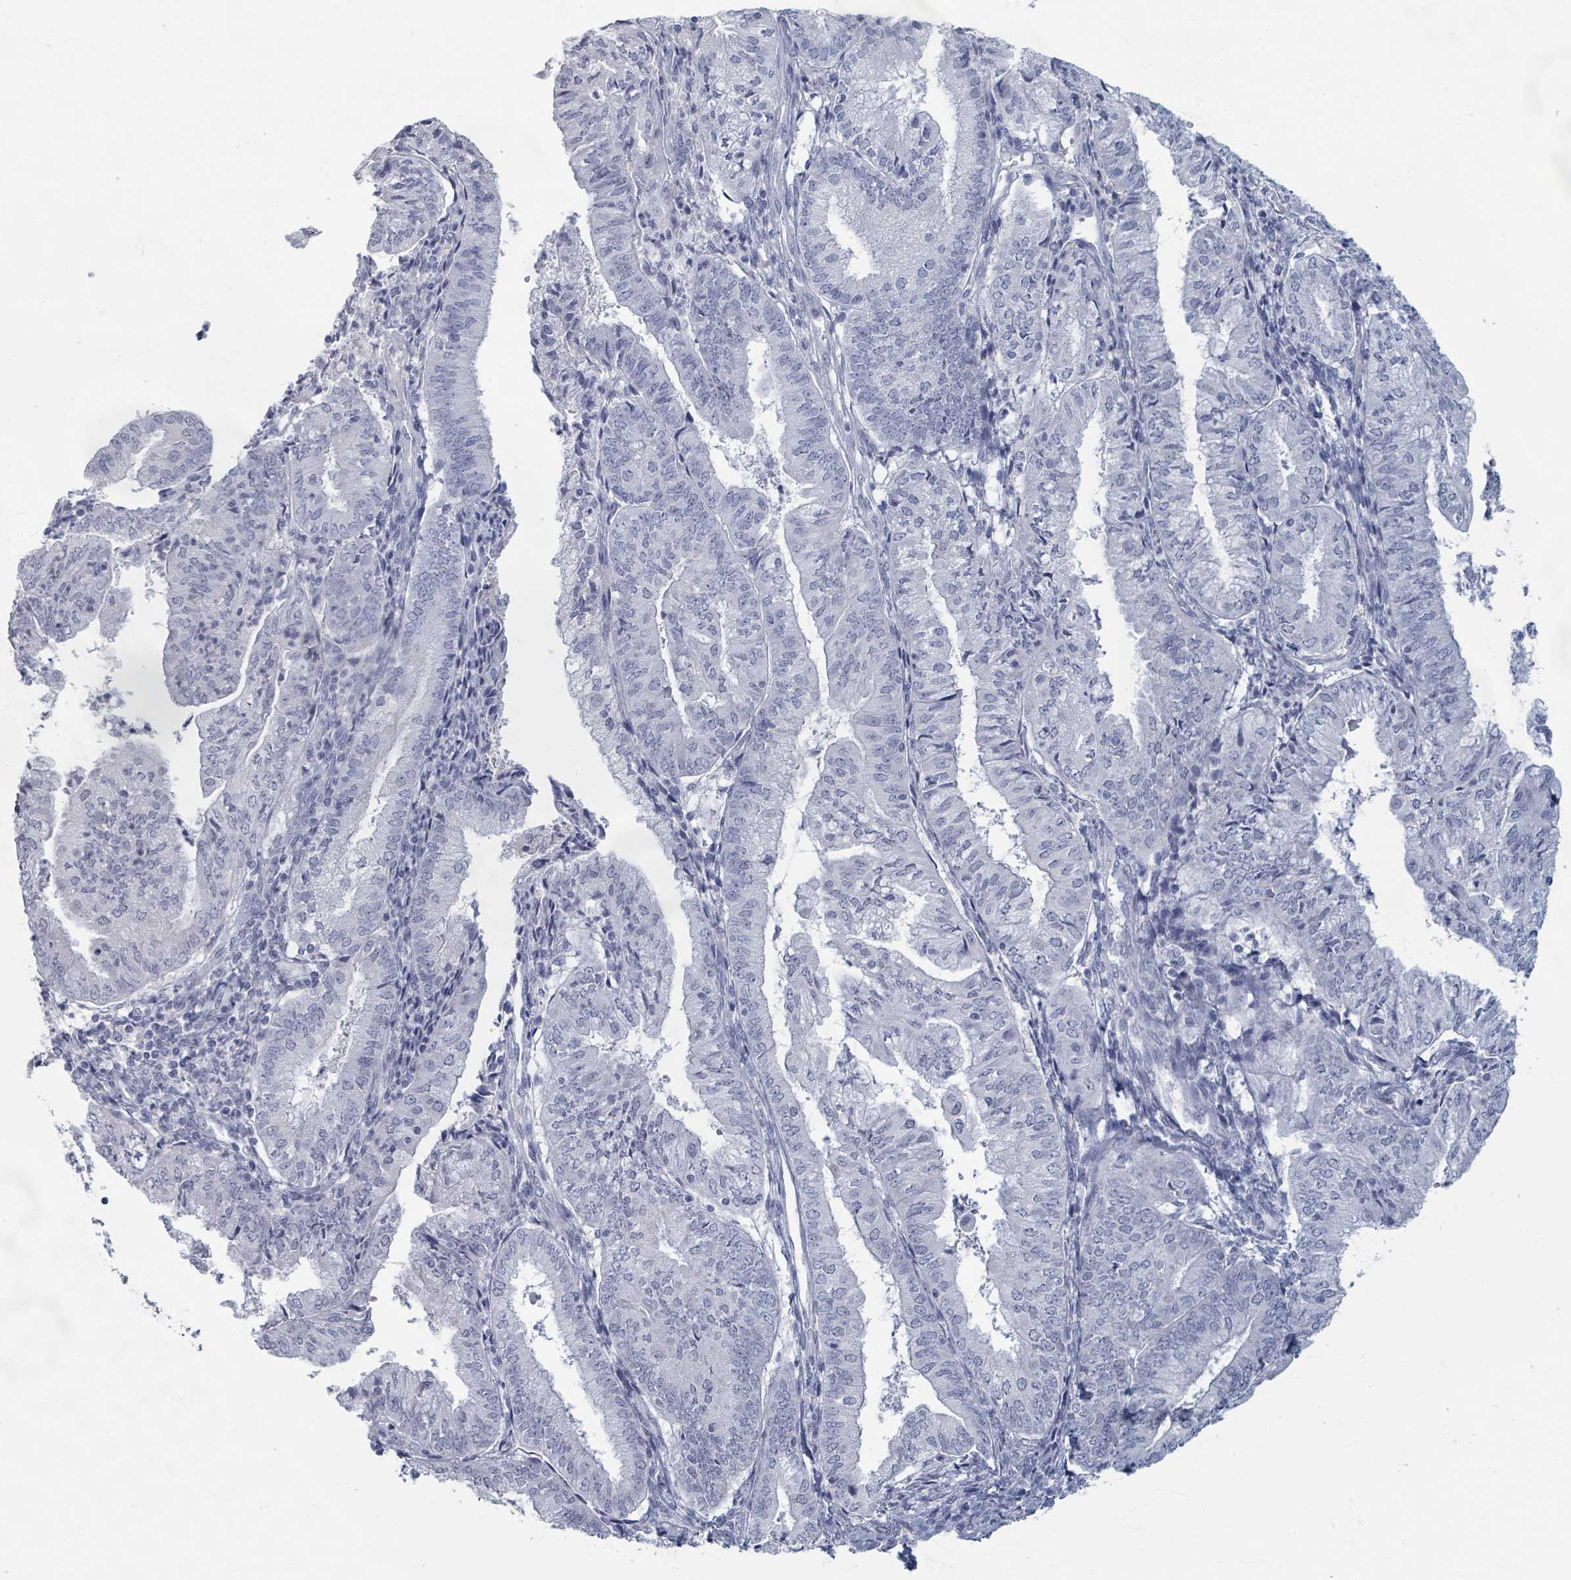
{"staining": {"intensity": "negative", "quantity": "none", "location": "none"}, "tissue": "endometrial cancer", "cell_type": "Tumor cells", "image_type": "cancer", "snomed": [{"axis": "morphology", "description": "Adenocarcinoma, NOS"}, {"axis": "topography", "description": "Endometrium"}], "caption": "There is no significant expression in tumor cells of endometrial cancer.", "gene": "TAS2R1", "patient": {"sex": "female", "age": 55}}